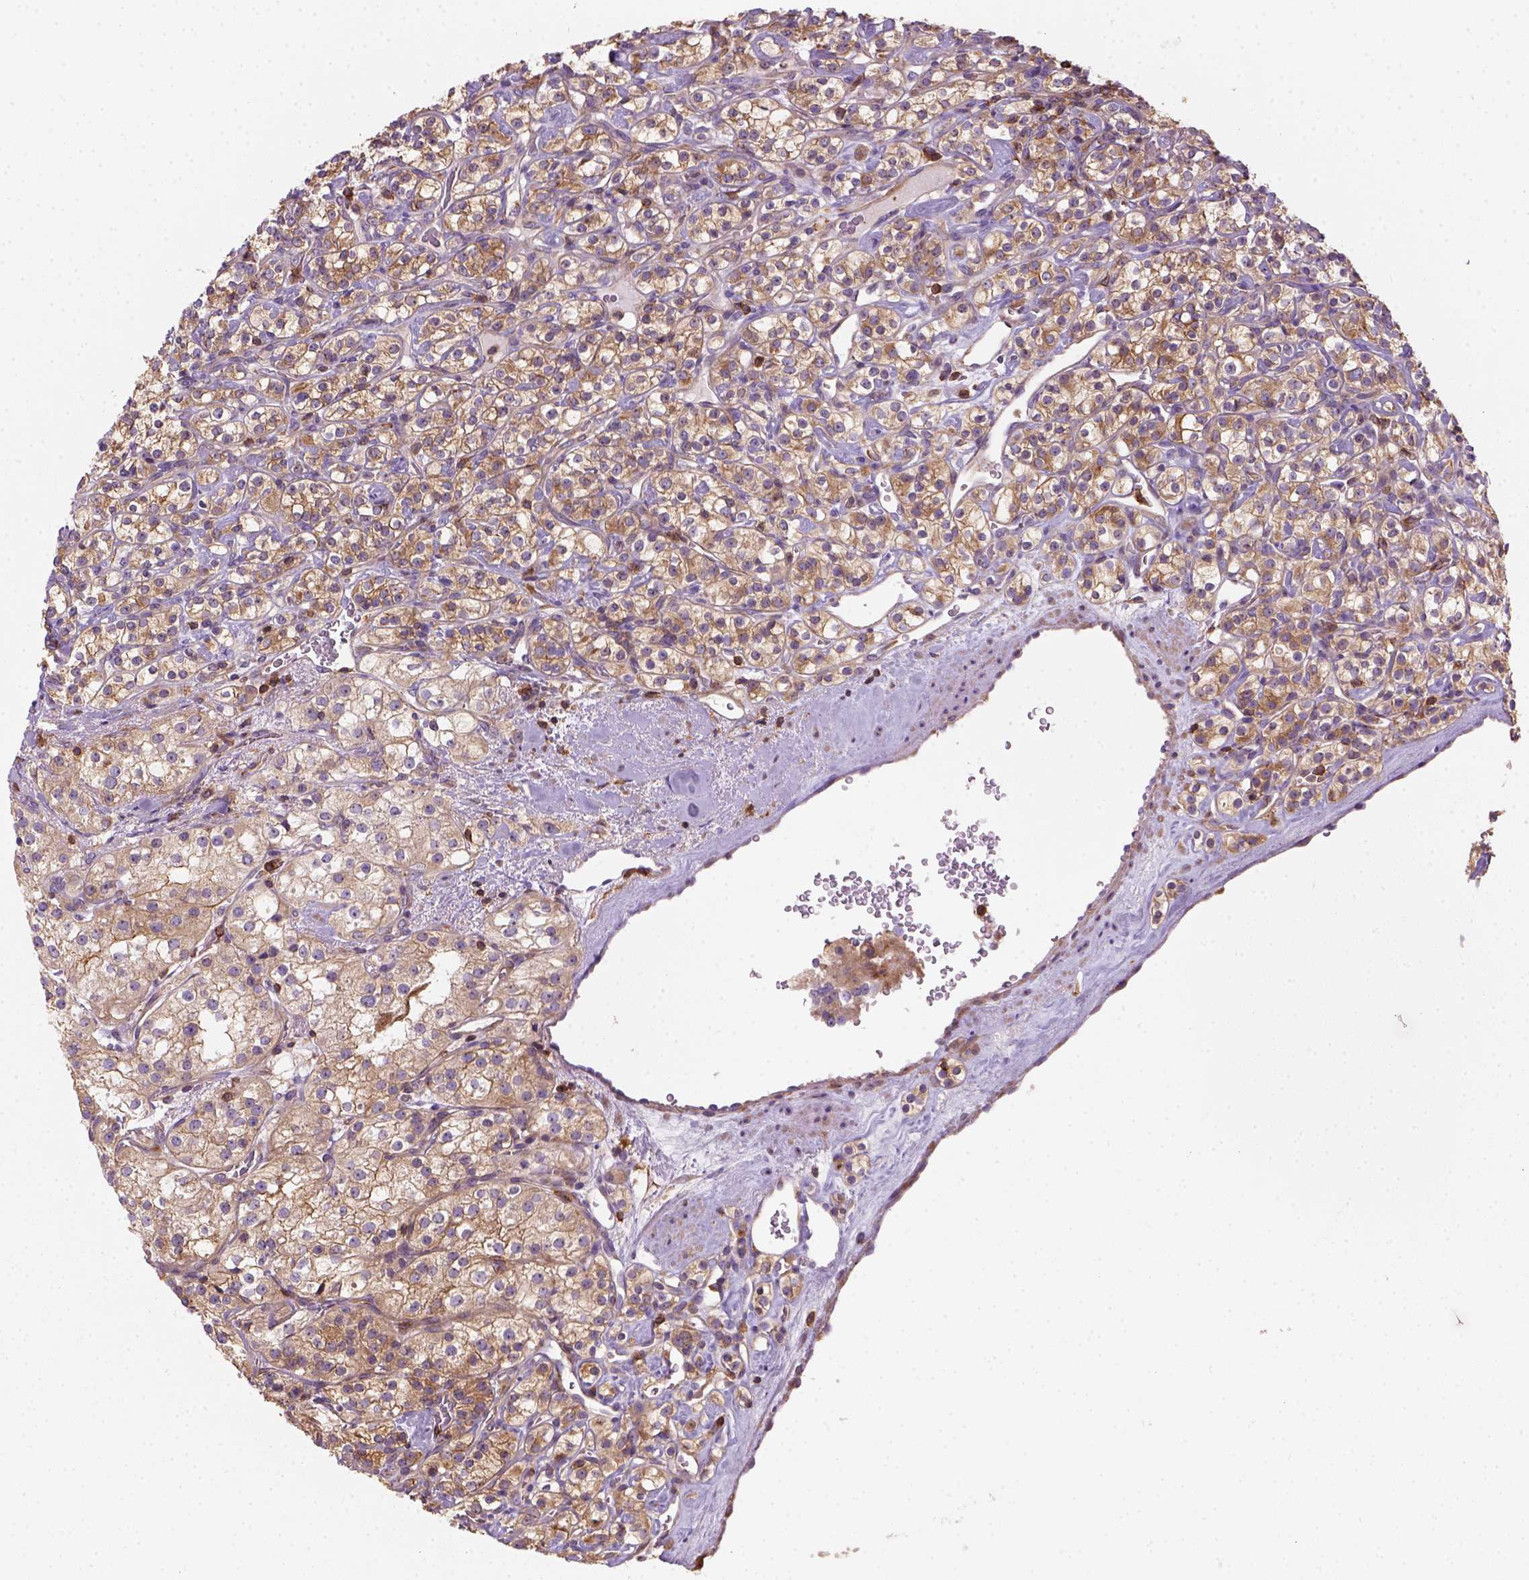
{"staining": {"intensity": "moderate", "quantity": ">75%", "location": "cytoplasmic/membranous"}, "tissue": "renal cancer", "cell_type": "Tumor cells", "image_type": "cancer", "snomed": [{"axis": "morphology", "description": "Adenocarcinoma, NOS"}, {"axis": "topography", "description": "Kidney"}], "caption": "This is an image of immunohistochemistry staining of renal cancer (adenocarcinoma), which shows moderate expression in the cytoplasmic/membranous of tumor cells.", "gene": "GPRC5D", "patient": {"sex": "male", "age": 77}}